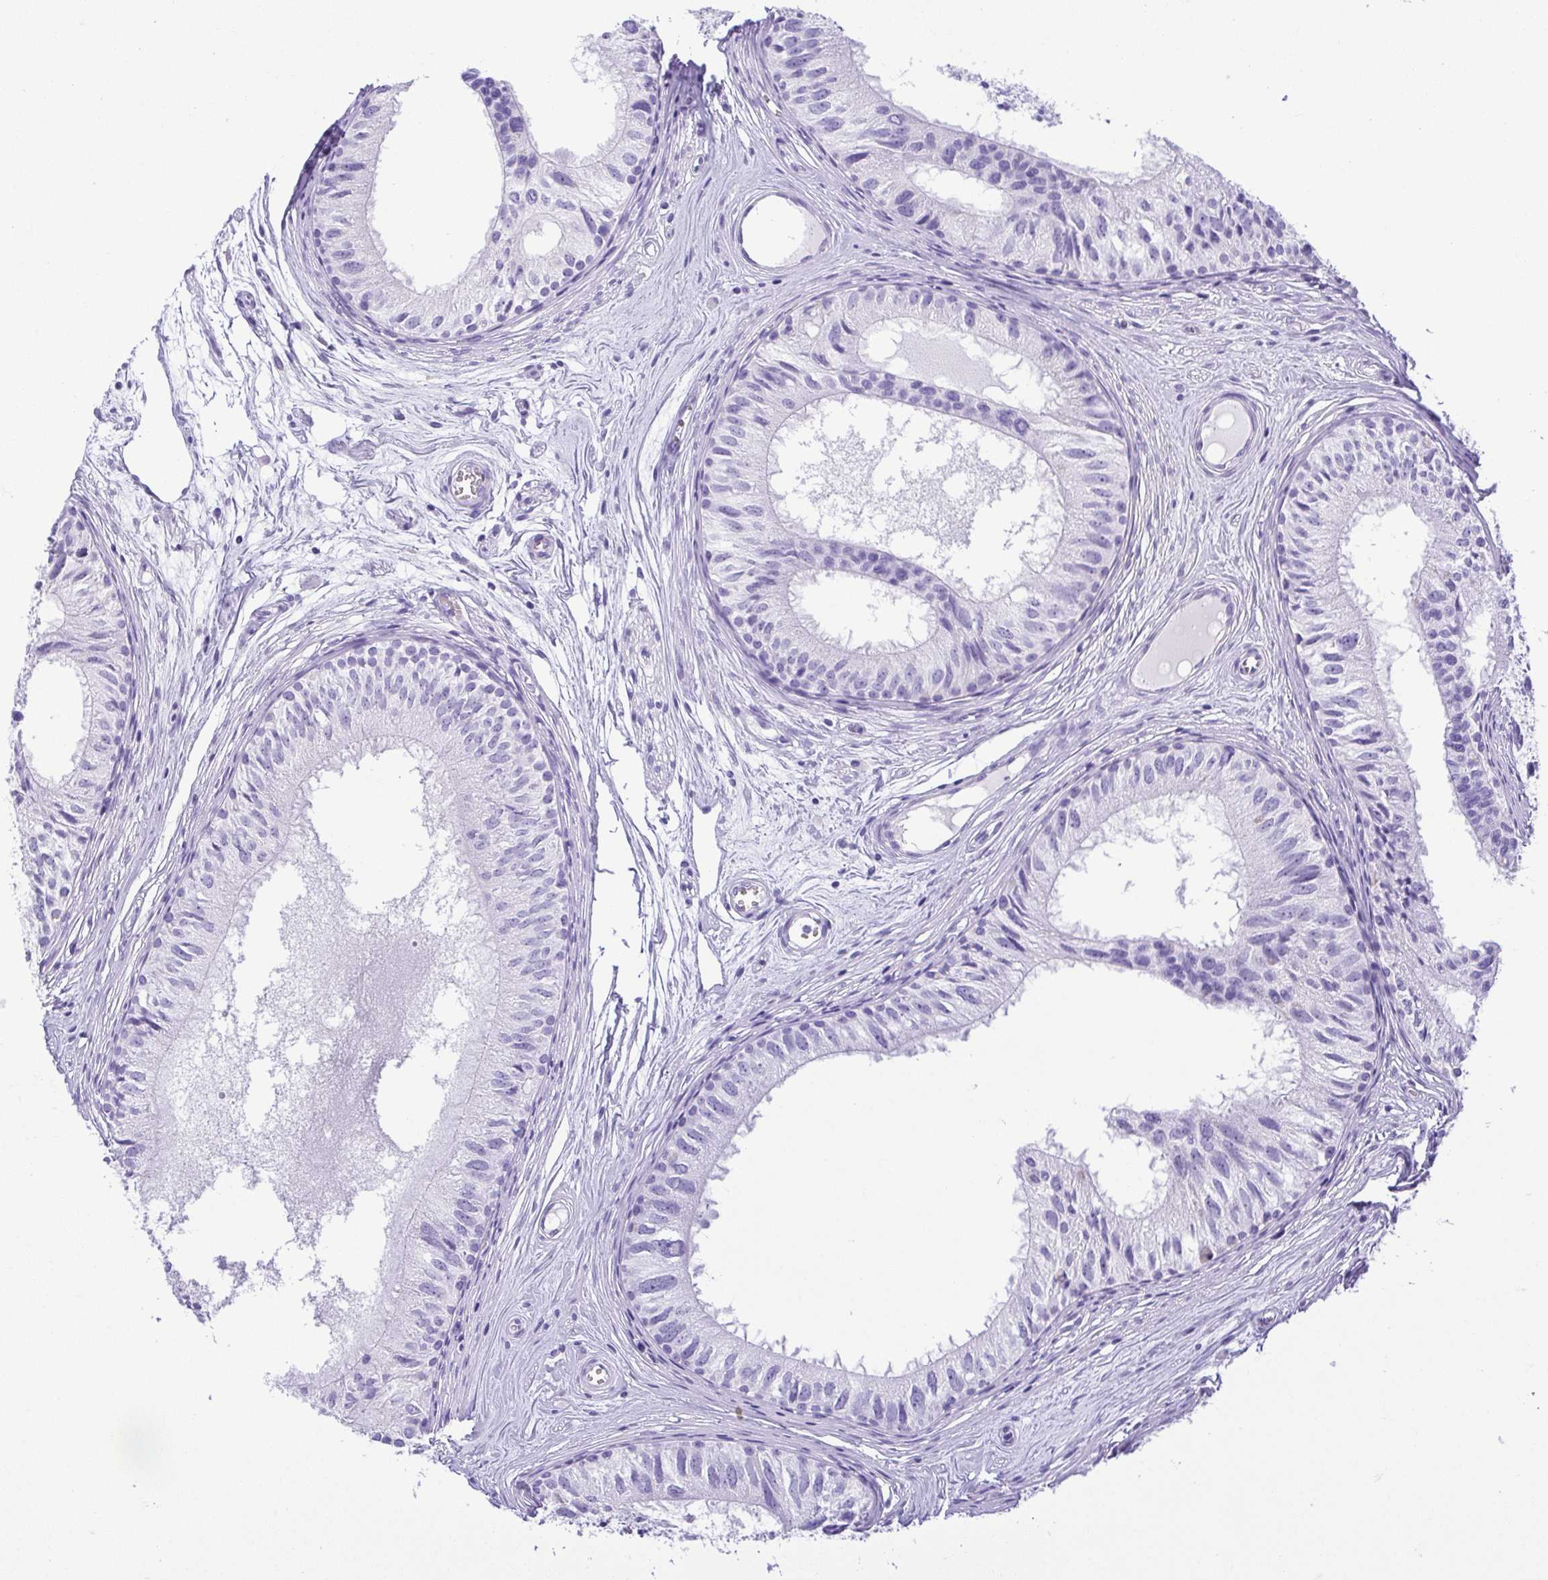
{"staining": {"intensity": "negative", "quantity": "none", "location": "none"}, "tissue": "epididymis", "cell_type": "Glandular cells", "image_type": "normal", "snomed": [{"axis": "morphology", "description": "Normal tissue, NOS"}, {"axis": "topography", "description": "Epididymis"}], "caption": "Protein analysis of benign epididymis shows no significant positivity in glandular cells.", "gene": "CDSN", "patient": {"sex": "male", "age": 25}}